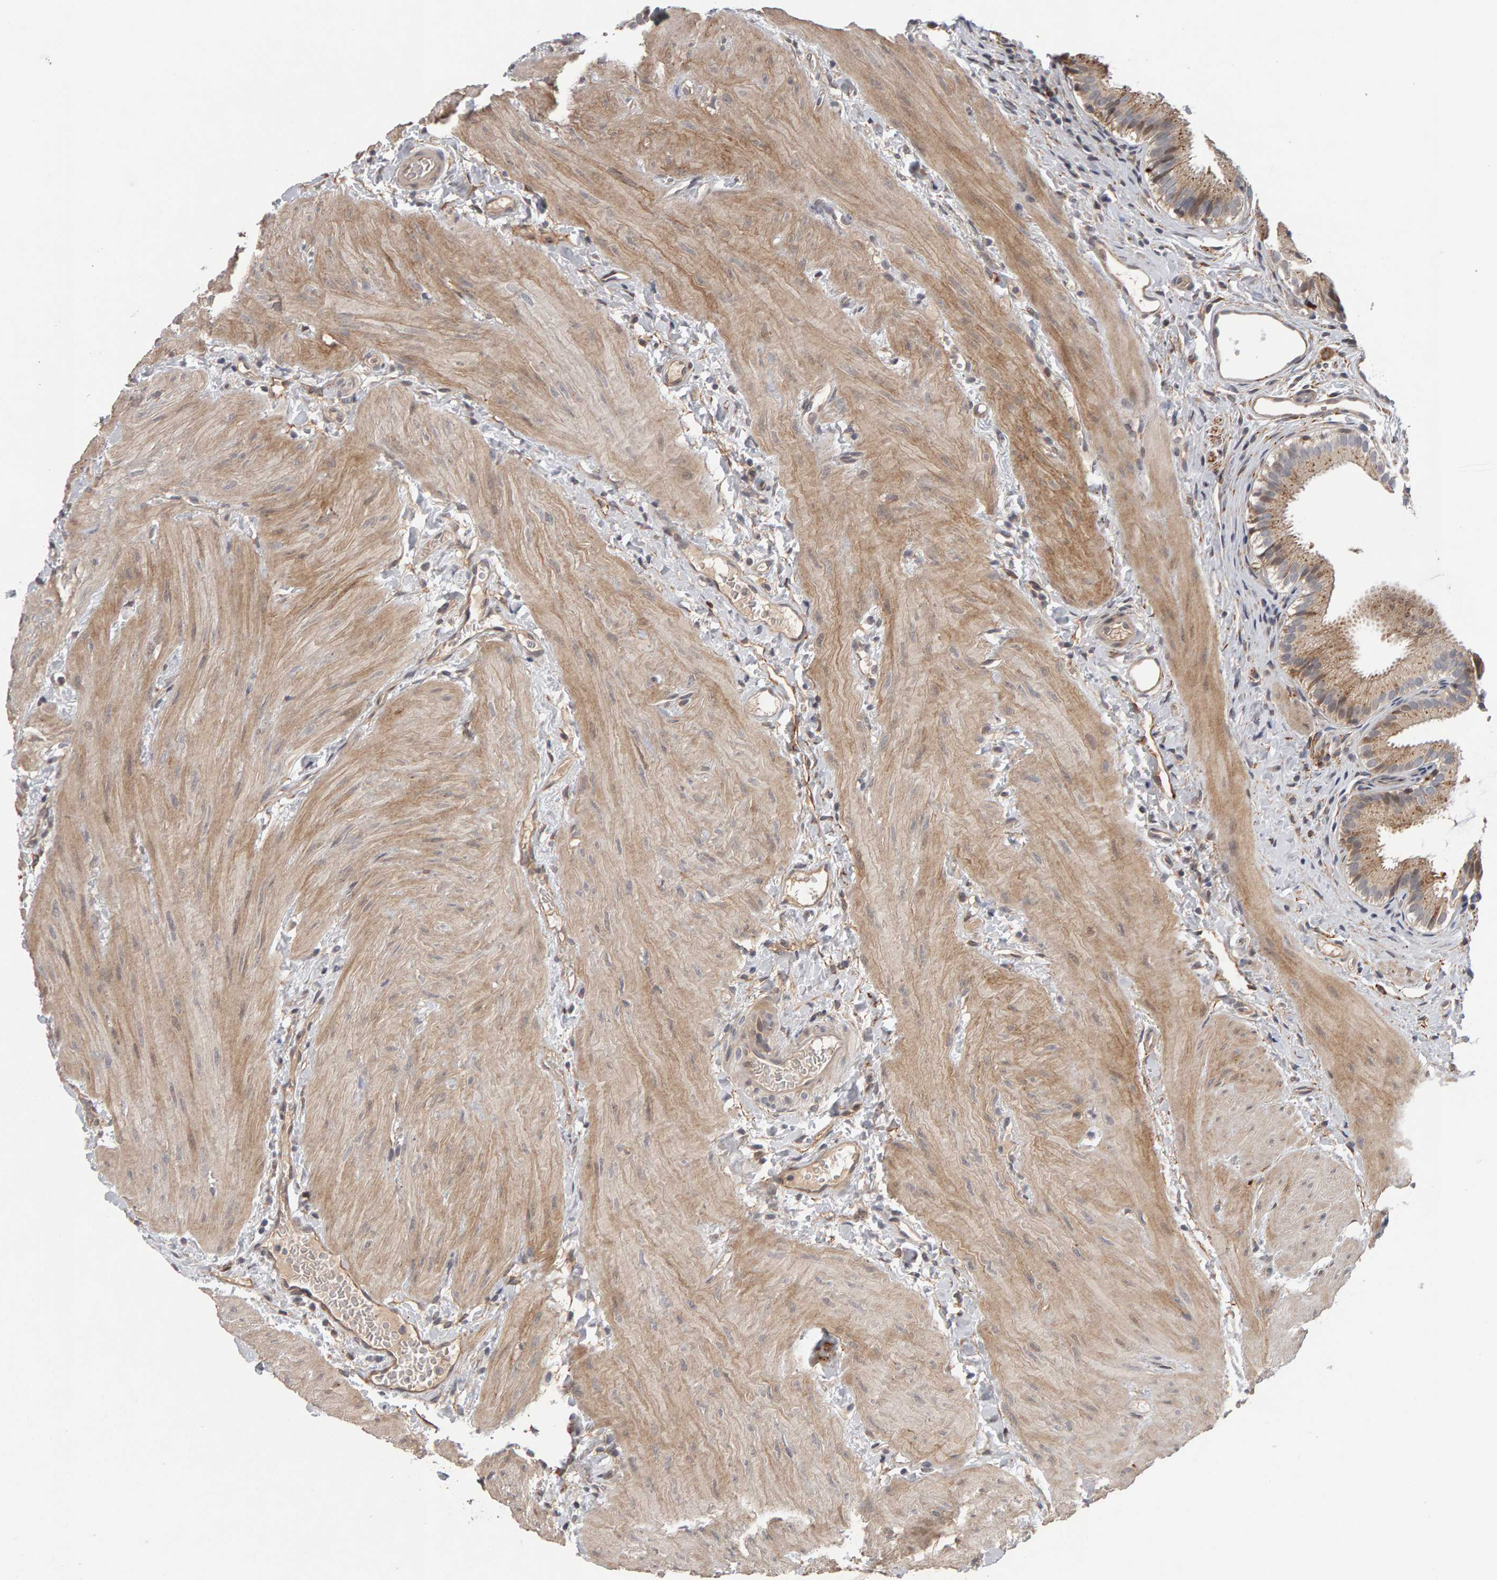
{"staining": {"intensity": "moderate", "quantity": ">75%", "location": "cytoplasmic/membranous"}, "tissue": "gallbladder", "cell_type": "Glandular cells", "image_type": "normal", "snomed": [{"axis": "morphology", "description": "Normal tissue, NOS"}, {"axis": "topography", "description": "Gallbladder"}], "caption": "Immunohistochemistry (IHC) (DAB) staining of unremarkable human gallbladder demonstrates moderate cytoplasmic/membranous protein staining in approximately >75% of glandular cells.", "gene": "CDCA5", "patient": {"sex": "female", "age": 26}}